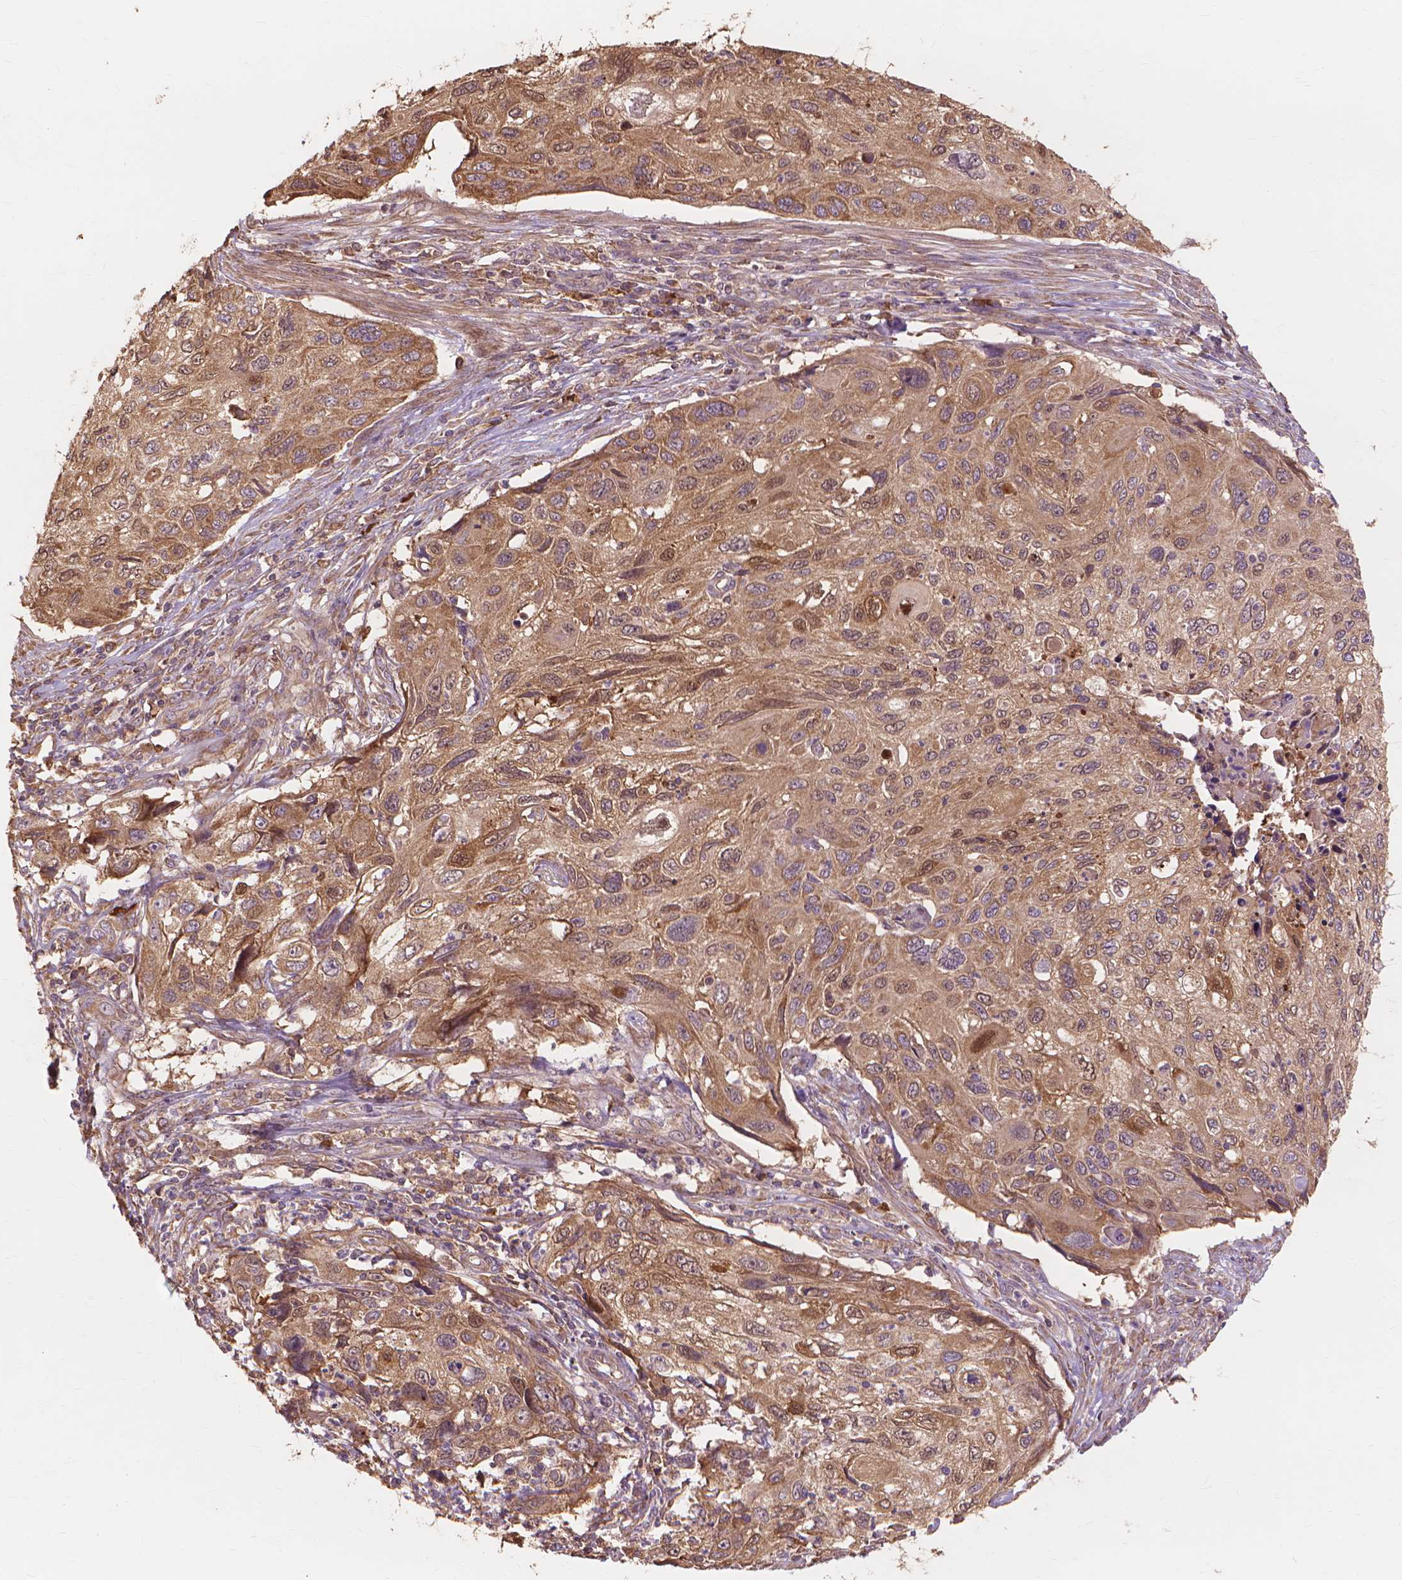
{"staining": {"intensity": "moderate", "quantity": ">75%", "location": "cytoplasmic/membranous"}, "tissue": "cervical cancer", "cell_type": "Tumor cells", "image_type": "cancer", "snomed": [{"axis": "morphology", "description": "Squamous cell carcinoma, NOS"}, {"axis": "topography", "description": "Cervix"}], "caption": "An image of human squamous cell carcinoma (cervical) stained for a protein demonstrates moderate cytoplasmic/membranous brown staining in tumor cells.", "gene": "TAB2", "patient": {"sex": "female", "age": 70}}